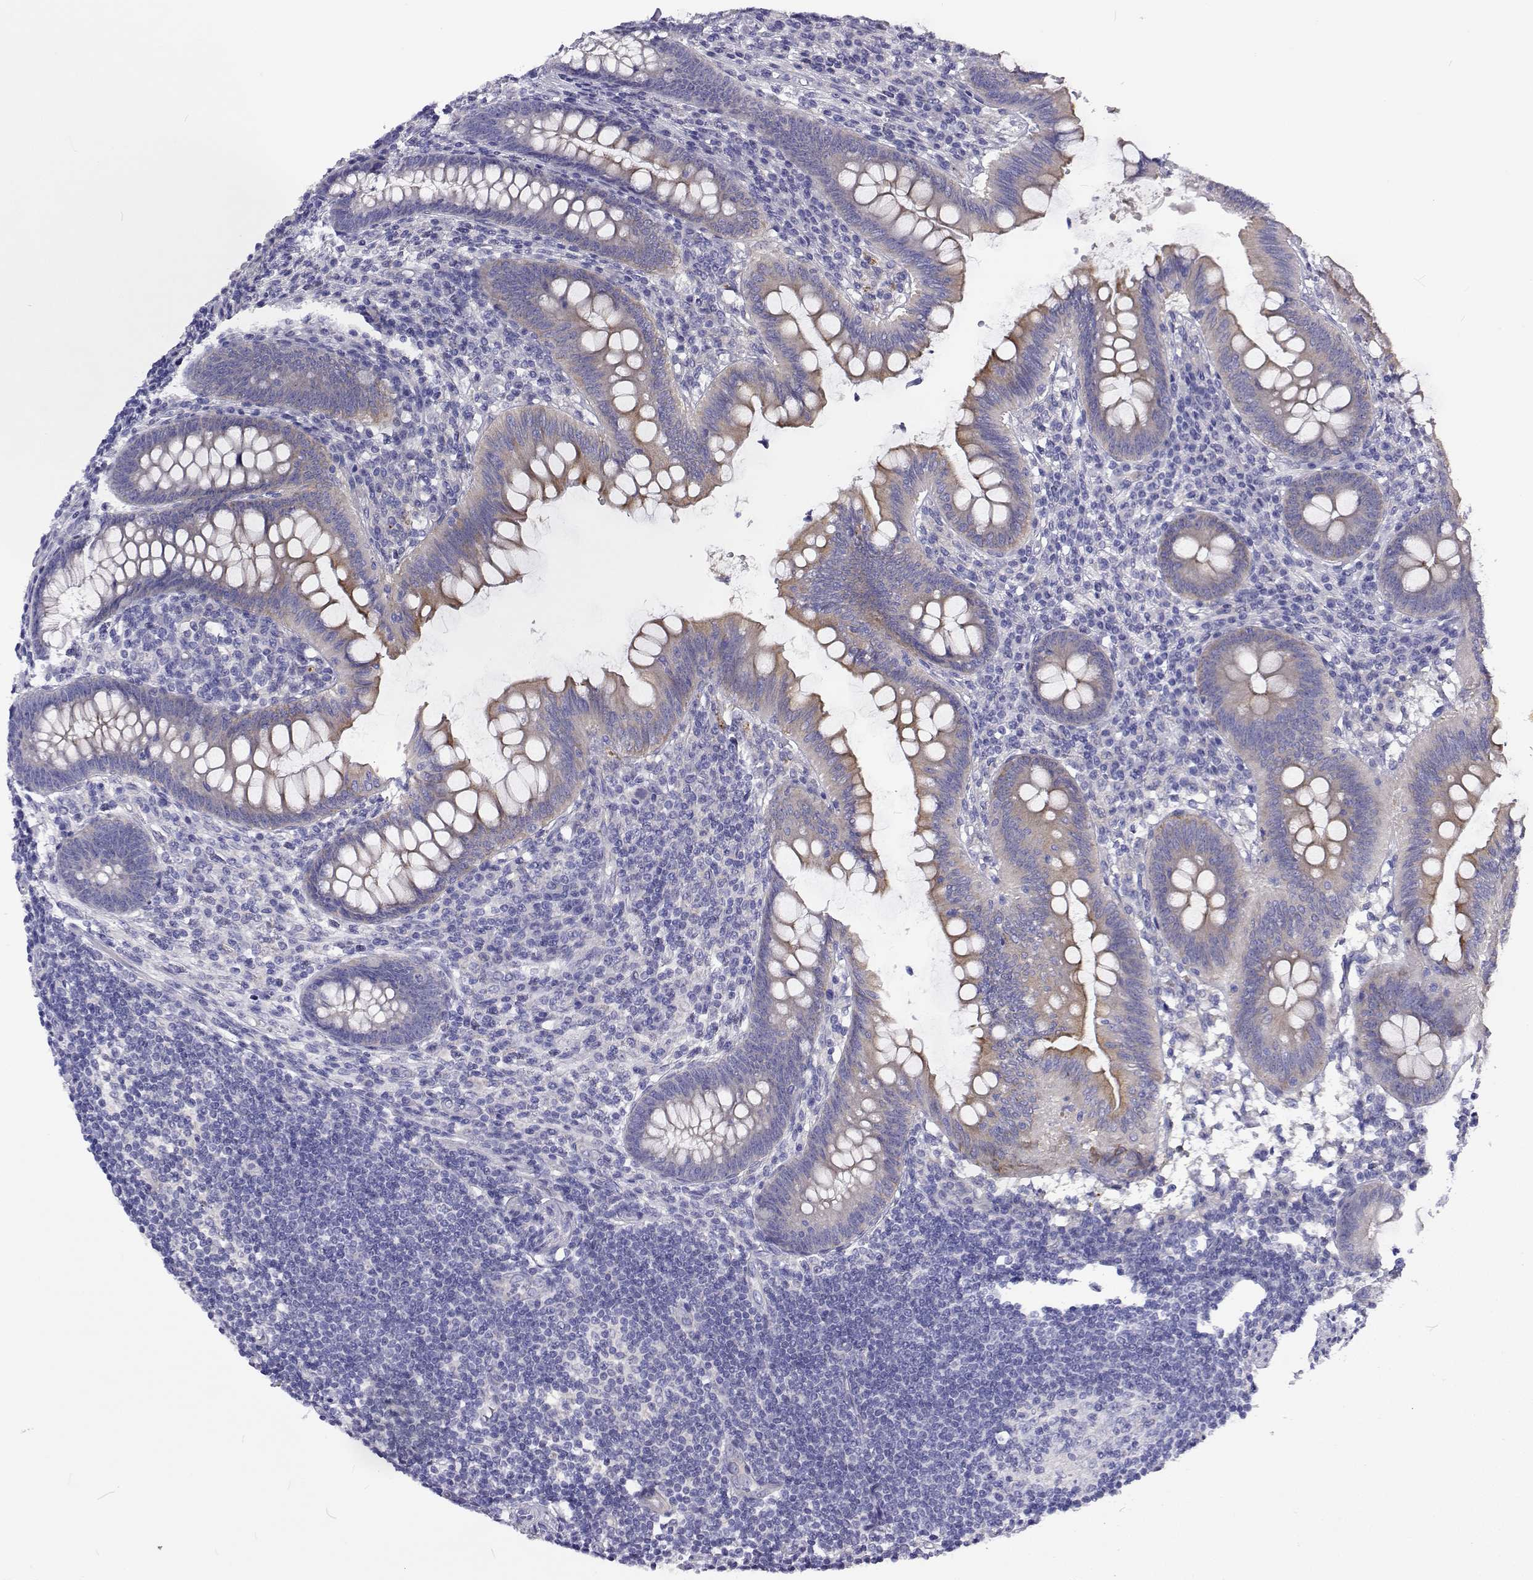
{"staining": {"intensity": "moderate", "quantity": "<25%", "location": "cytoplasmic/membranous"}, "tissue": "appendix", "cell_type": "Glandular cells", "image_type": "normal", "snomed": [{"axis": "morphology", "description": "Normal tissue, NOS"}, {"axis": "topography", "description": "Appendix"}], "caption": "A high-resolution micrograph shows IHC staining of benign appendix, which displays moderate cytoplasmic/membranous staining in approximately <25% of glandular cells. The protein is shown in brown color, while the nuclei are stained blue.", "gene": "LHFPL7", "patient": {"sex": "female", "age": 57}}